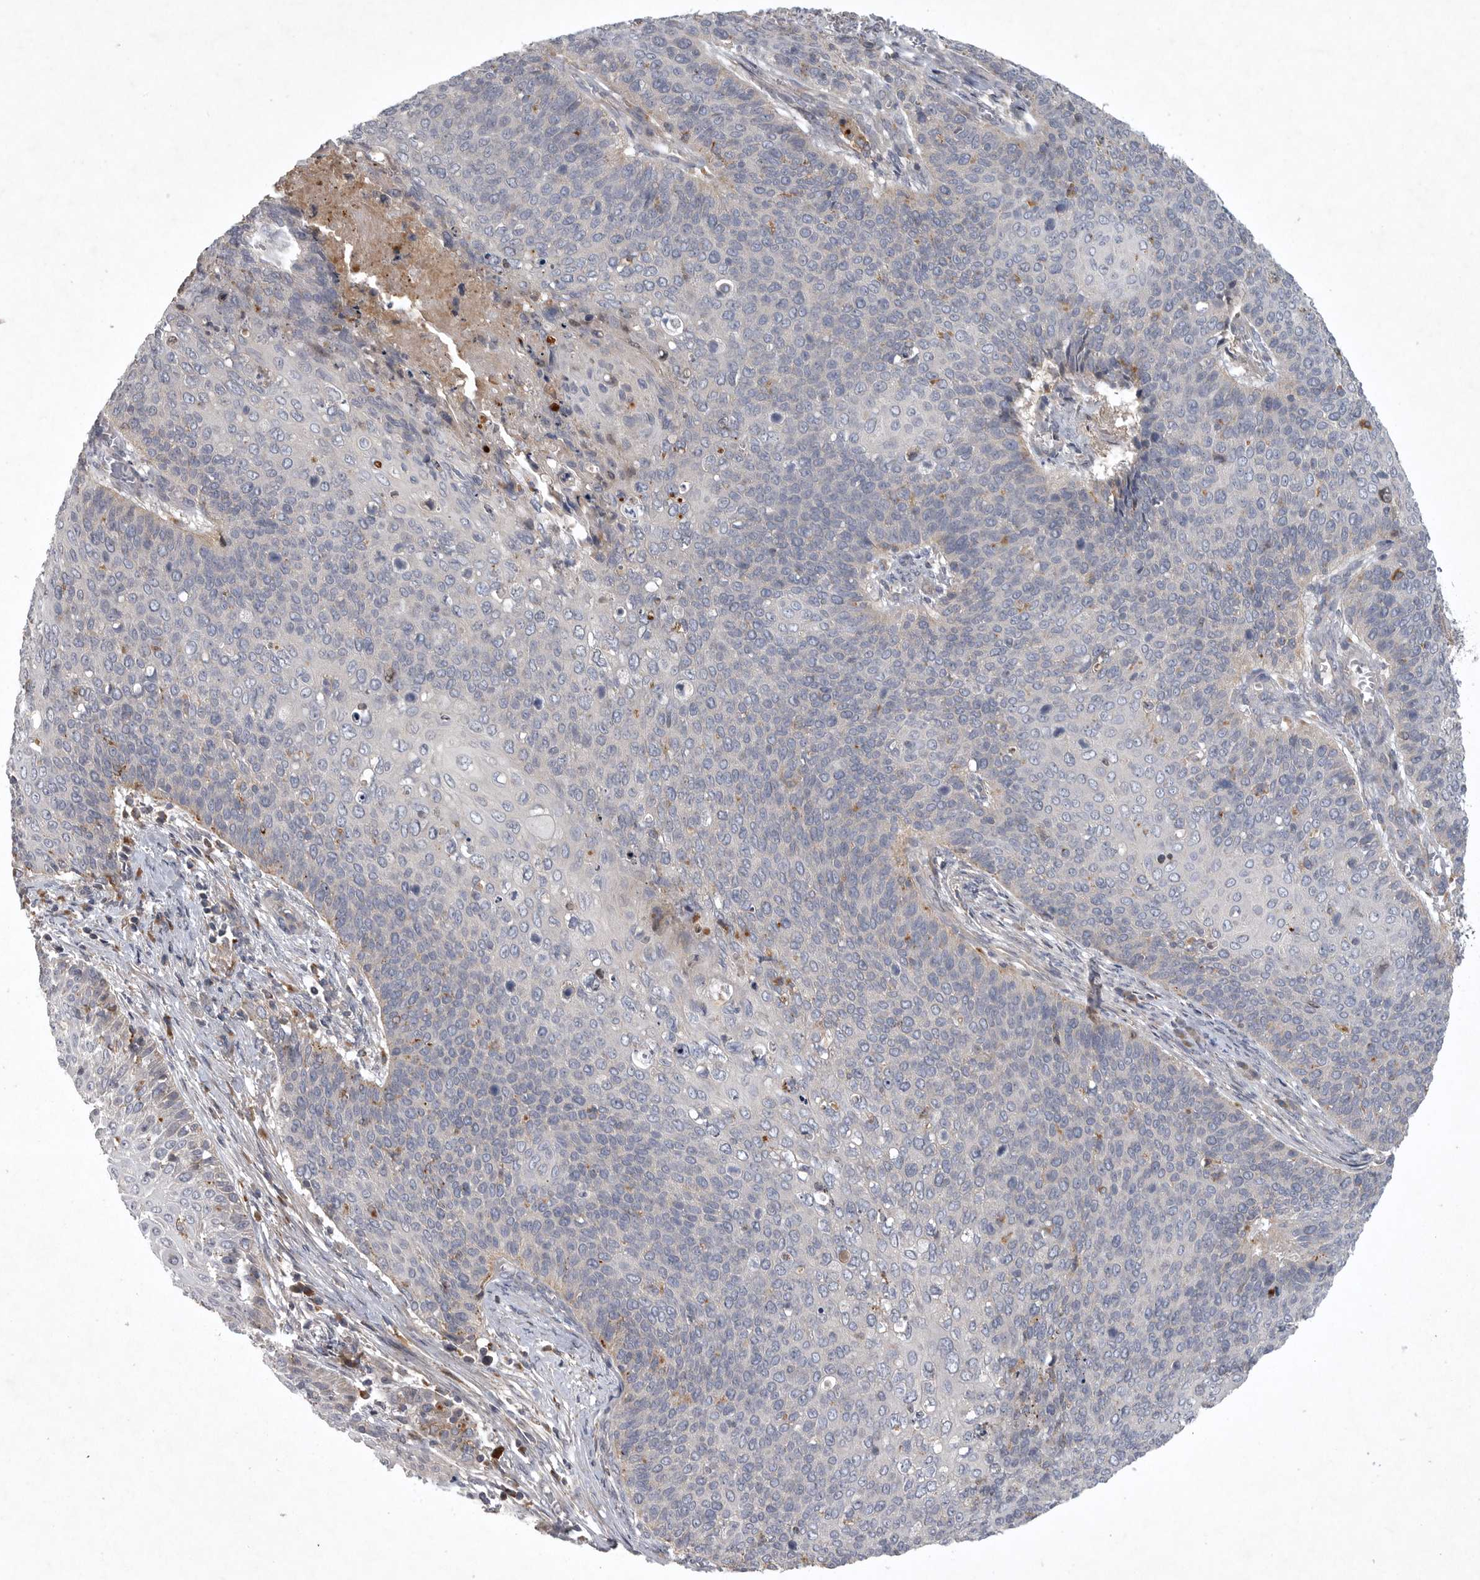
{"staining": {"intensity": "negative", "quantity": "none", "location": "none"}, "tissue": "cervical cancer", "cell_type": "Tumor cells", "image_type": "cancer", "snomed": [{"axis": "morphology", "description": "Squamous cell carcinoma, NOS"}, {"axis": "topography", "description": "Cervix"}], "caption": "DAB (3,3'-diaminobenzidine) immunohistochemical staining of human cervical squamous cell carcinoma demonstrates no significant positivity in tumor cells.", "gene": "LAMTOR3", "patient": {"sex": "female", "age": 39}}